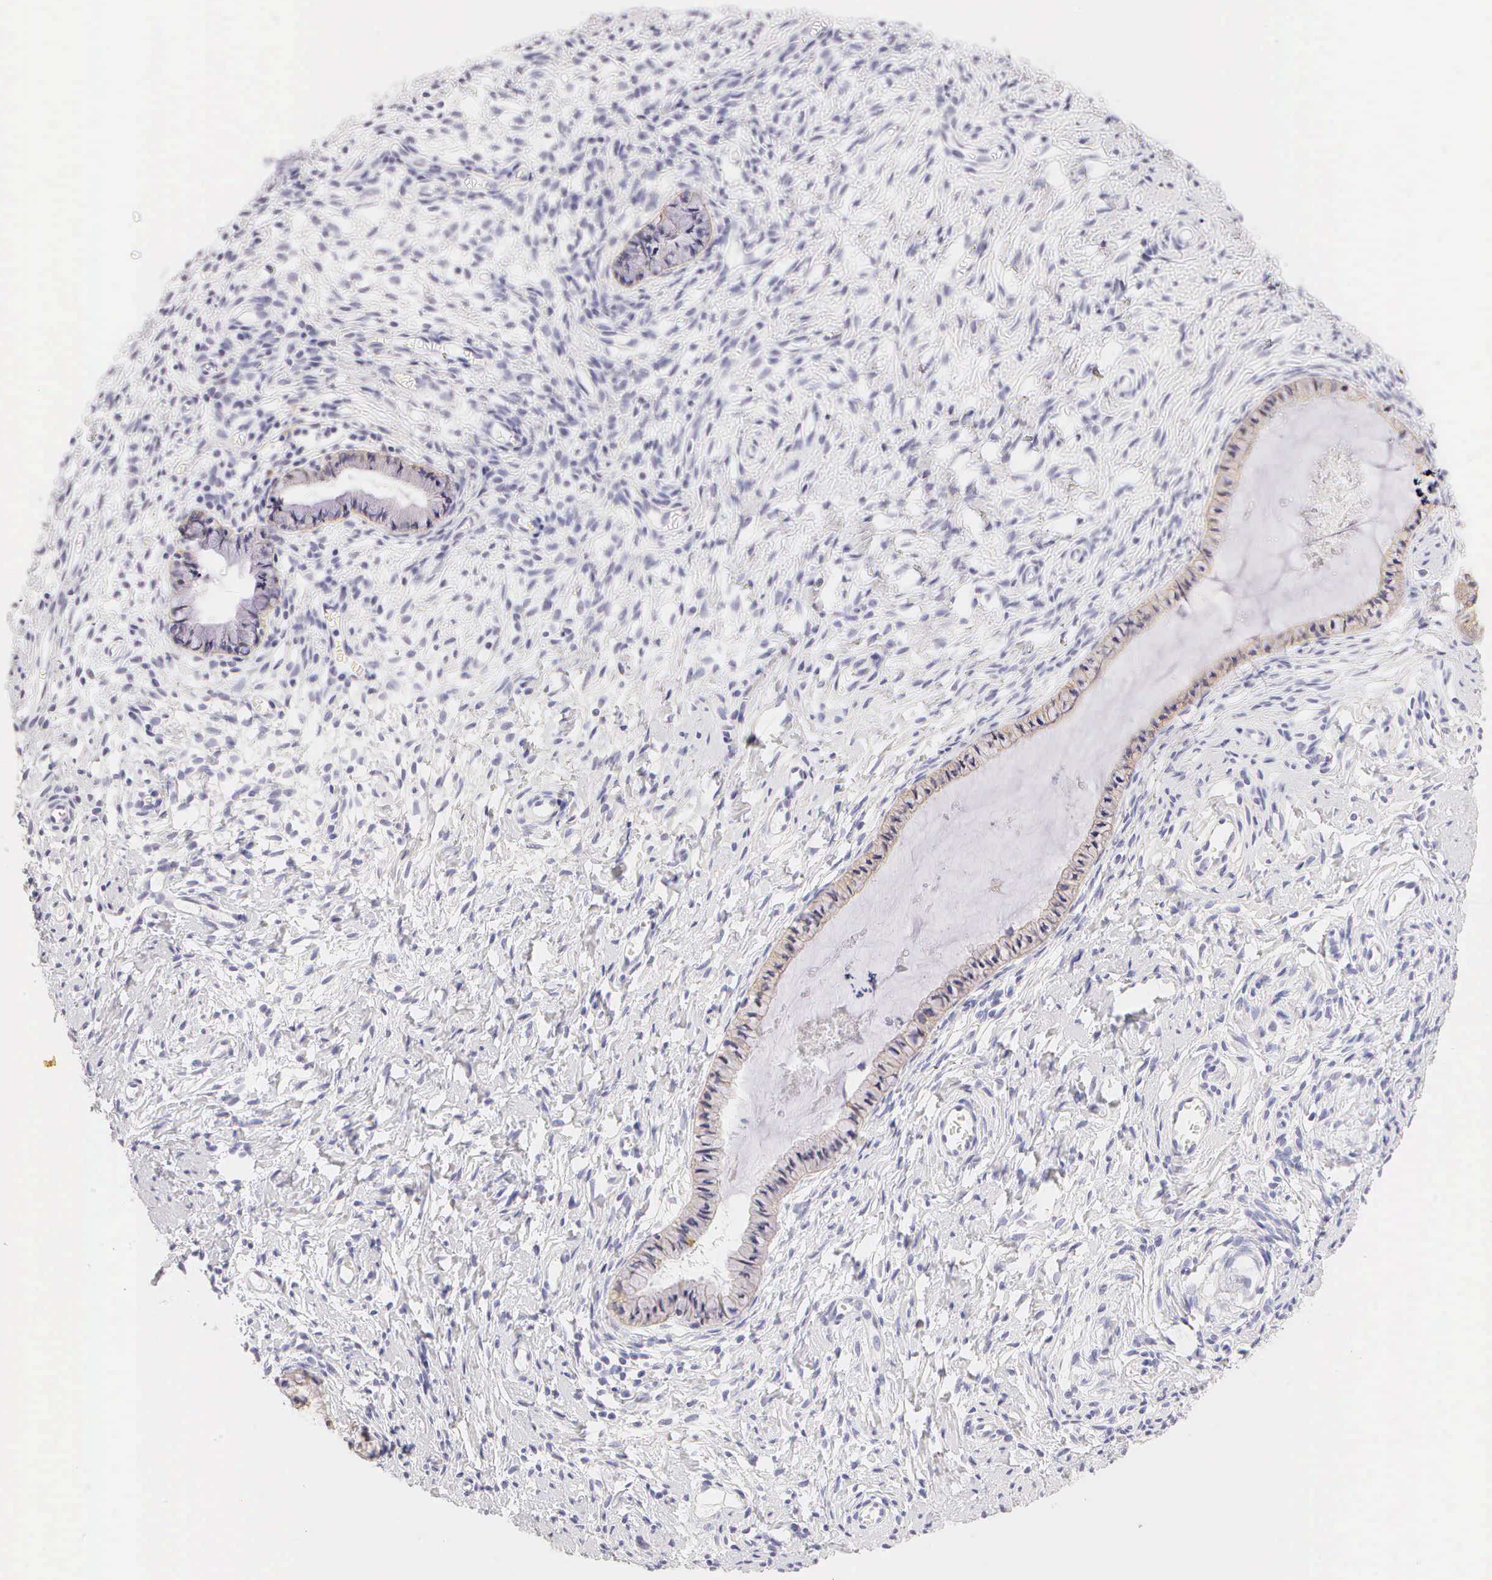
{"staining": {"intensity": "negative", "quantity": "none", "location": "none"}, "tissue": "cervix", "cell_type": "Glandular cells", "image_type": "normal", "snomed": [{"axis": "morphology", "description": "Normal tissue, NOS"}, {"axis": "topography", "description": "Cervix"}], "caption": "This photomicrograph is of unremarkable cervix stained with immunohistochemistry (IHC) to label a protein in brown with the nuclei are counter-stained blue. There is no expression in glandular cells.", "gene": "KRT17", "patient": {"sex": "female", "age": 70}}